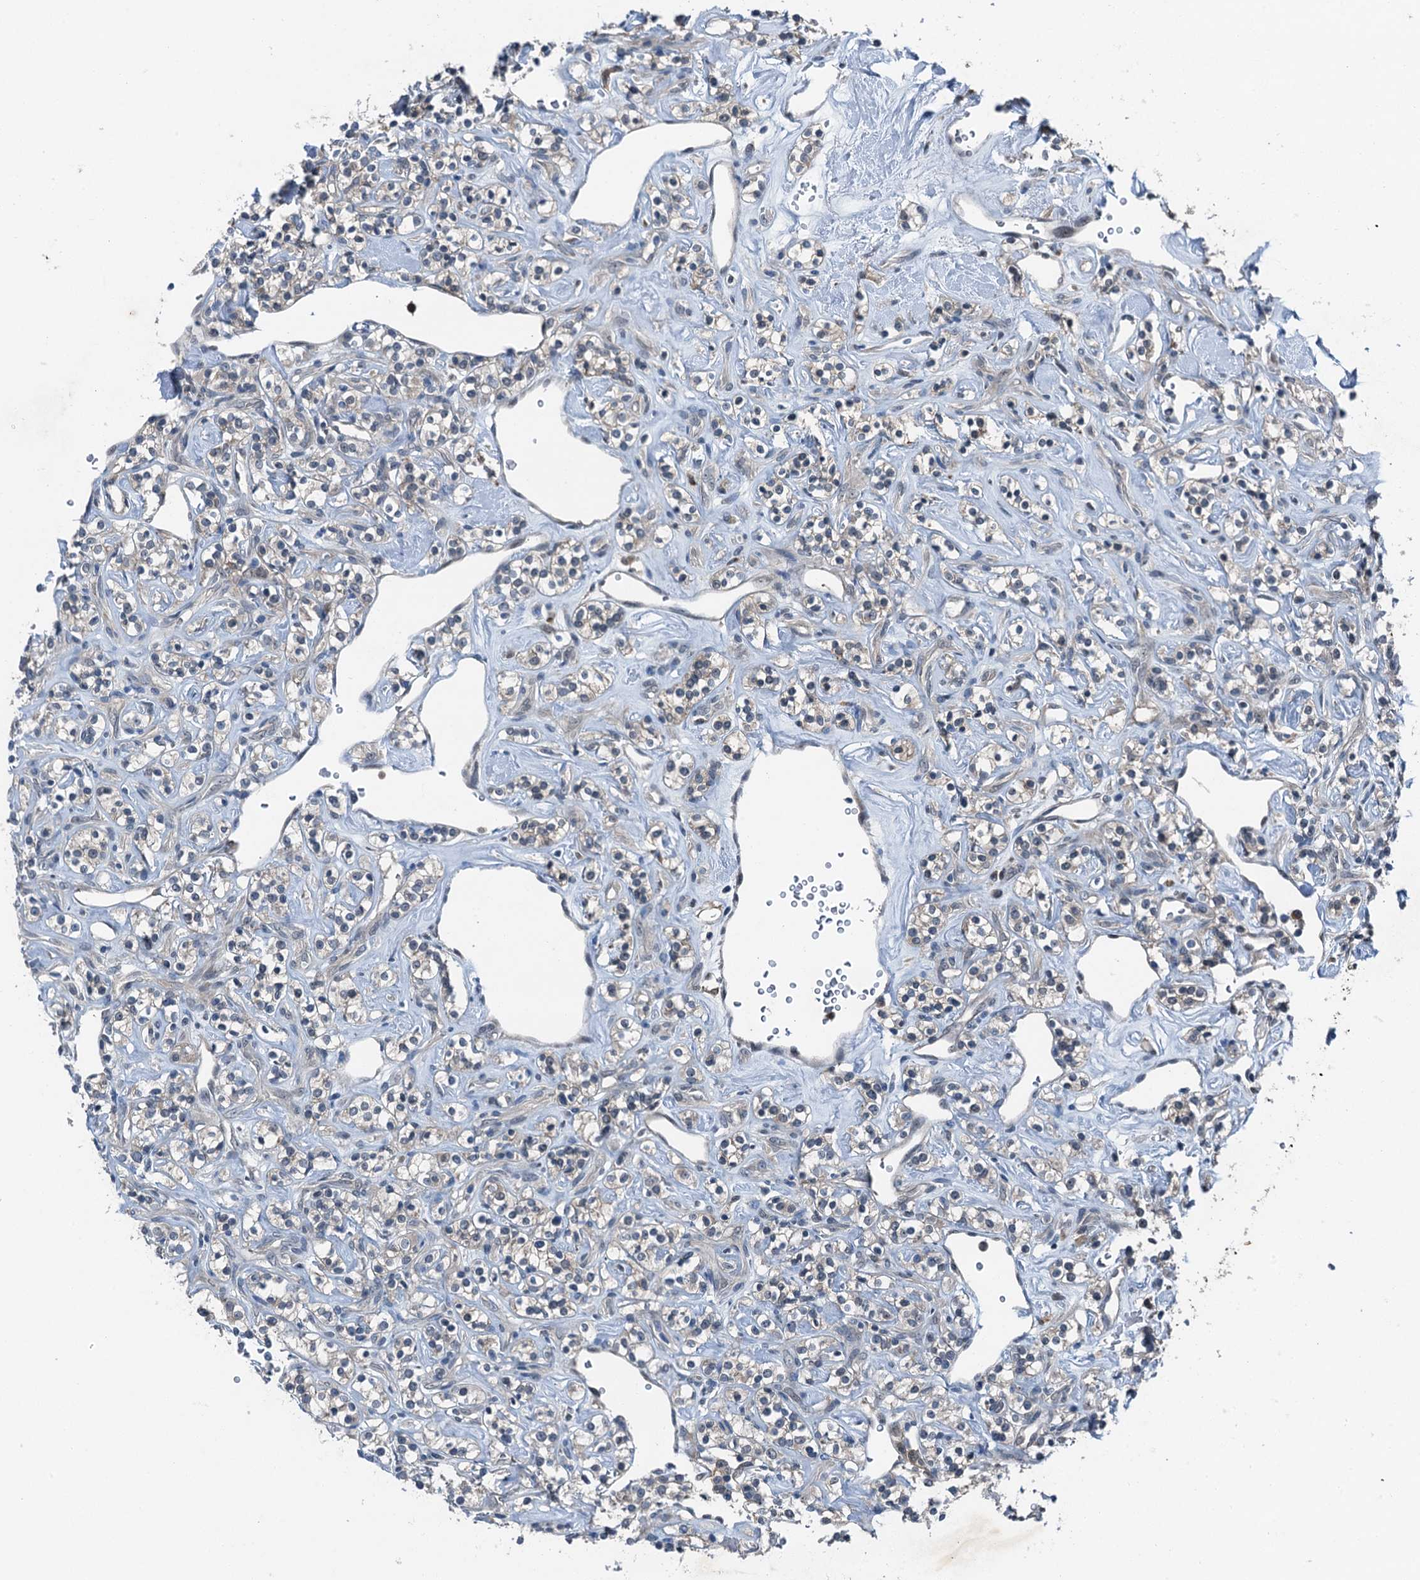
{"staining": {"intensity": "negative", "quantity": "none", "location": "none"}, "tissue": "renal cancer", "cell_type": "Tumor cells", "image_type": "cancer", "snomed": [{"axis": "morphology", "description": "Adenocarcinoma, NOS"}, {"axis": "topography", "description": "Kidney"}], "caption": "This is a image of immunohistochemistry (IHC) staining of adenocarcinoma (renal), which shows no positivity in tumor cells.", "gene": "RNH1", "patient": {"sex": "male", "age": 77}}